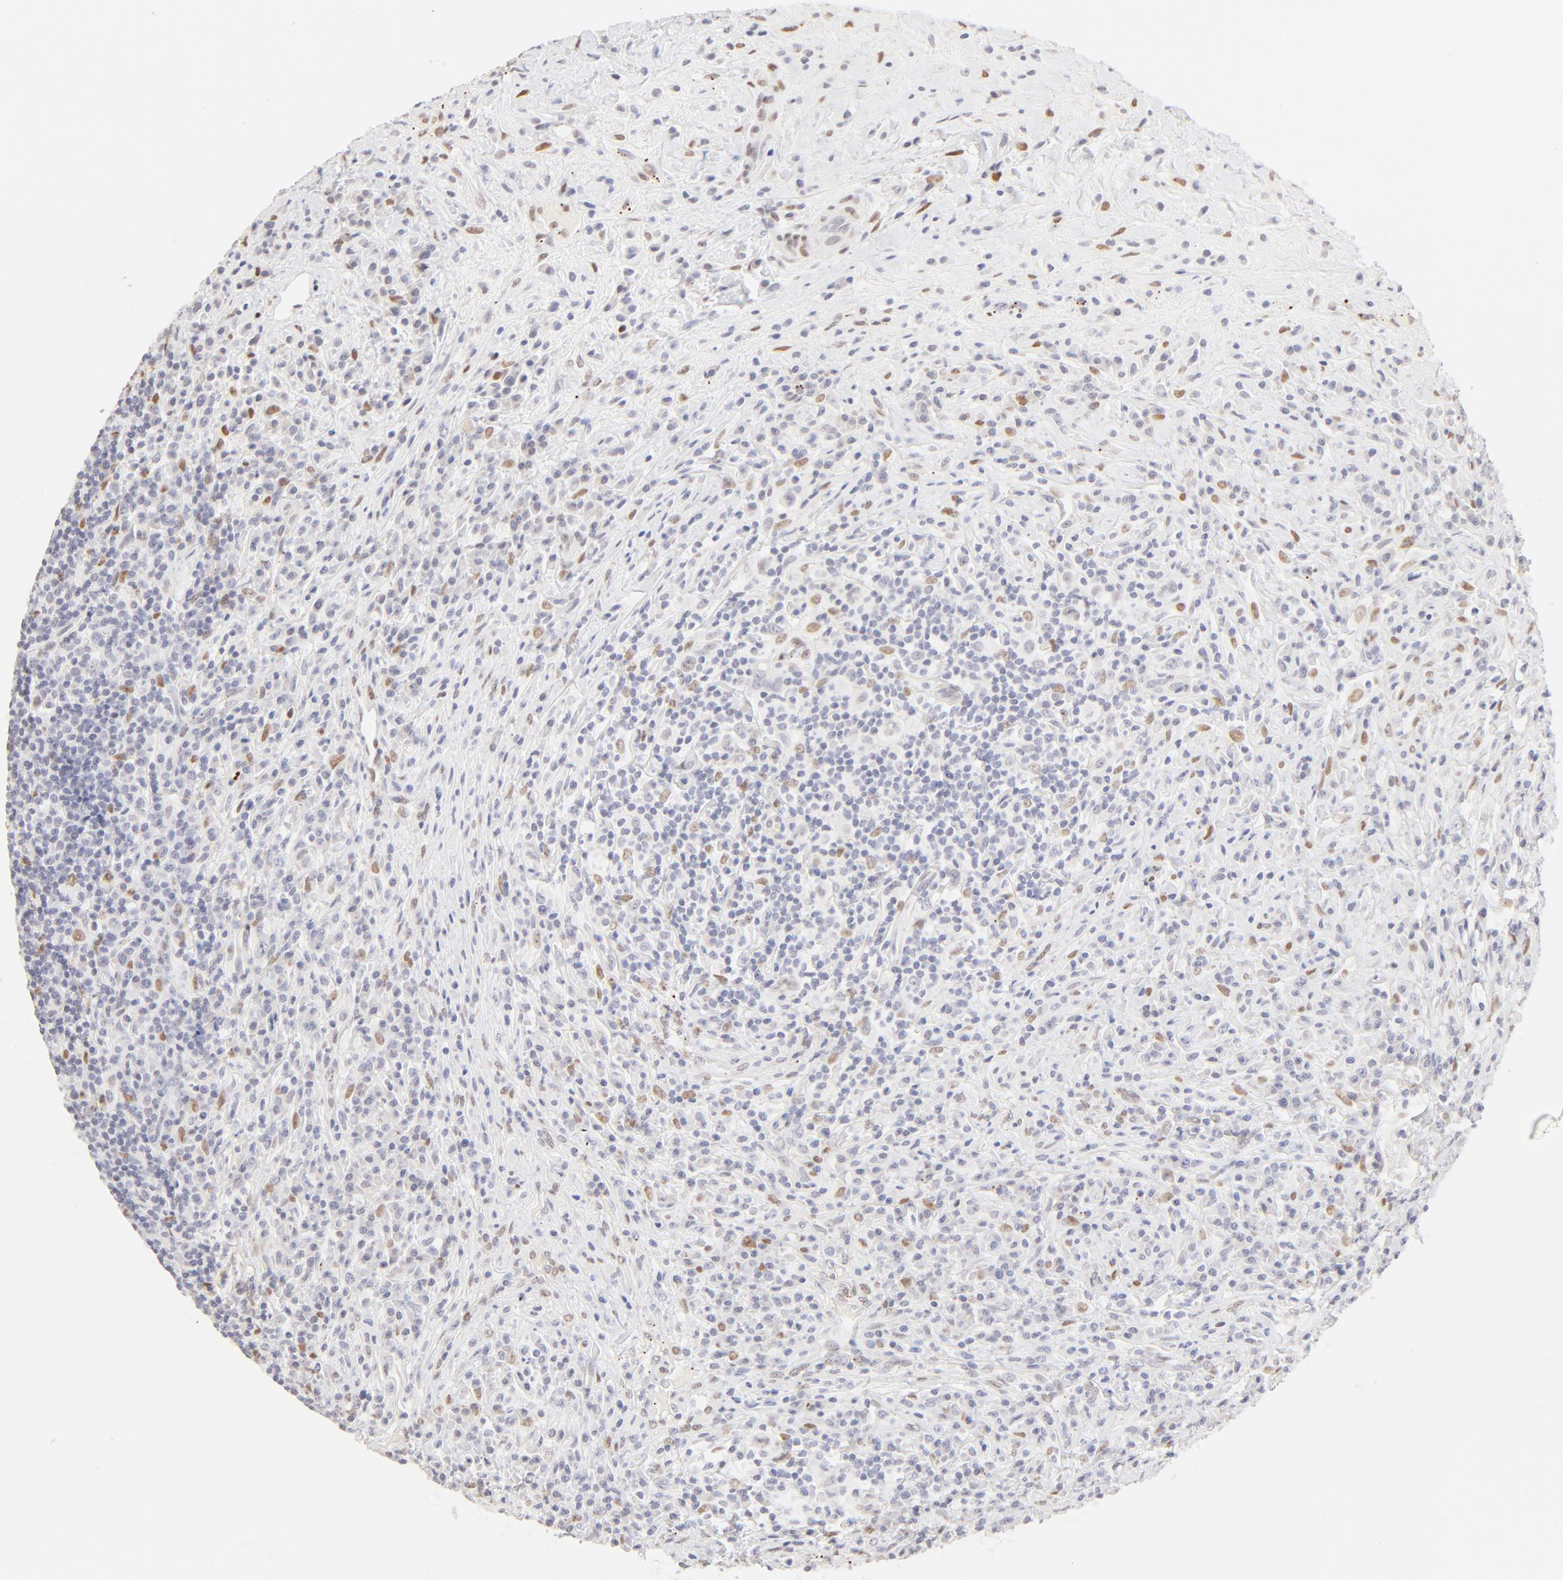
{"staining": {"intensity": "negative", "quantity": "none", "location": "none"}, "tissue": "lymphoma", "cell_type": "Tumor cells", "image_type": "cancer", "snomed": [{"axis": "morphology", "description": "Hodgkin's disease, NOS"}, {"axis": "topography", "description": "Lymph node"}], "caption": "DAB (3,3'-diaminobenzidine) immunohistochemical staining of human Hodgkin's disease reveals no significant expression in tumor cells.", "gene": "PBX1", "patient": {"sex": "female", "age": 25}}